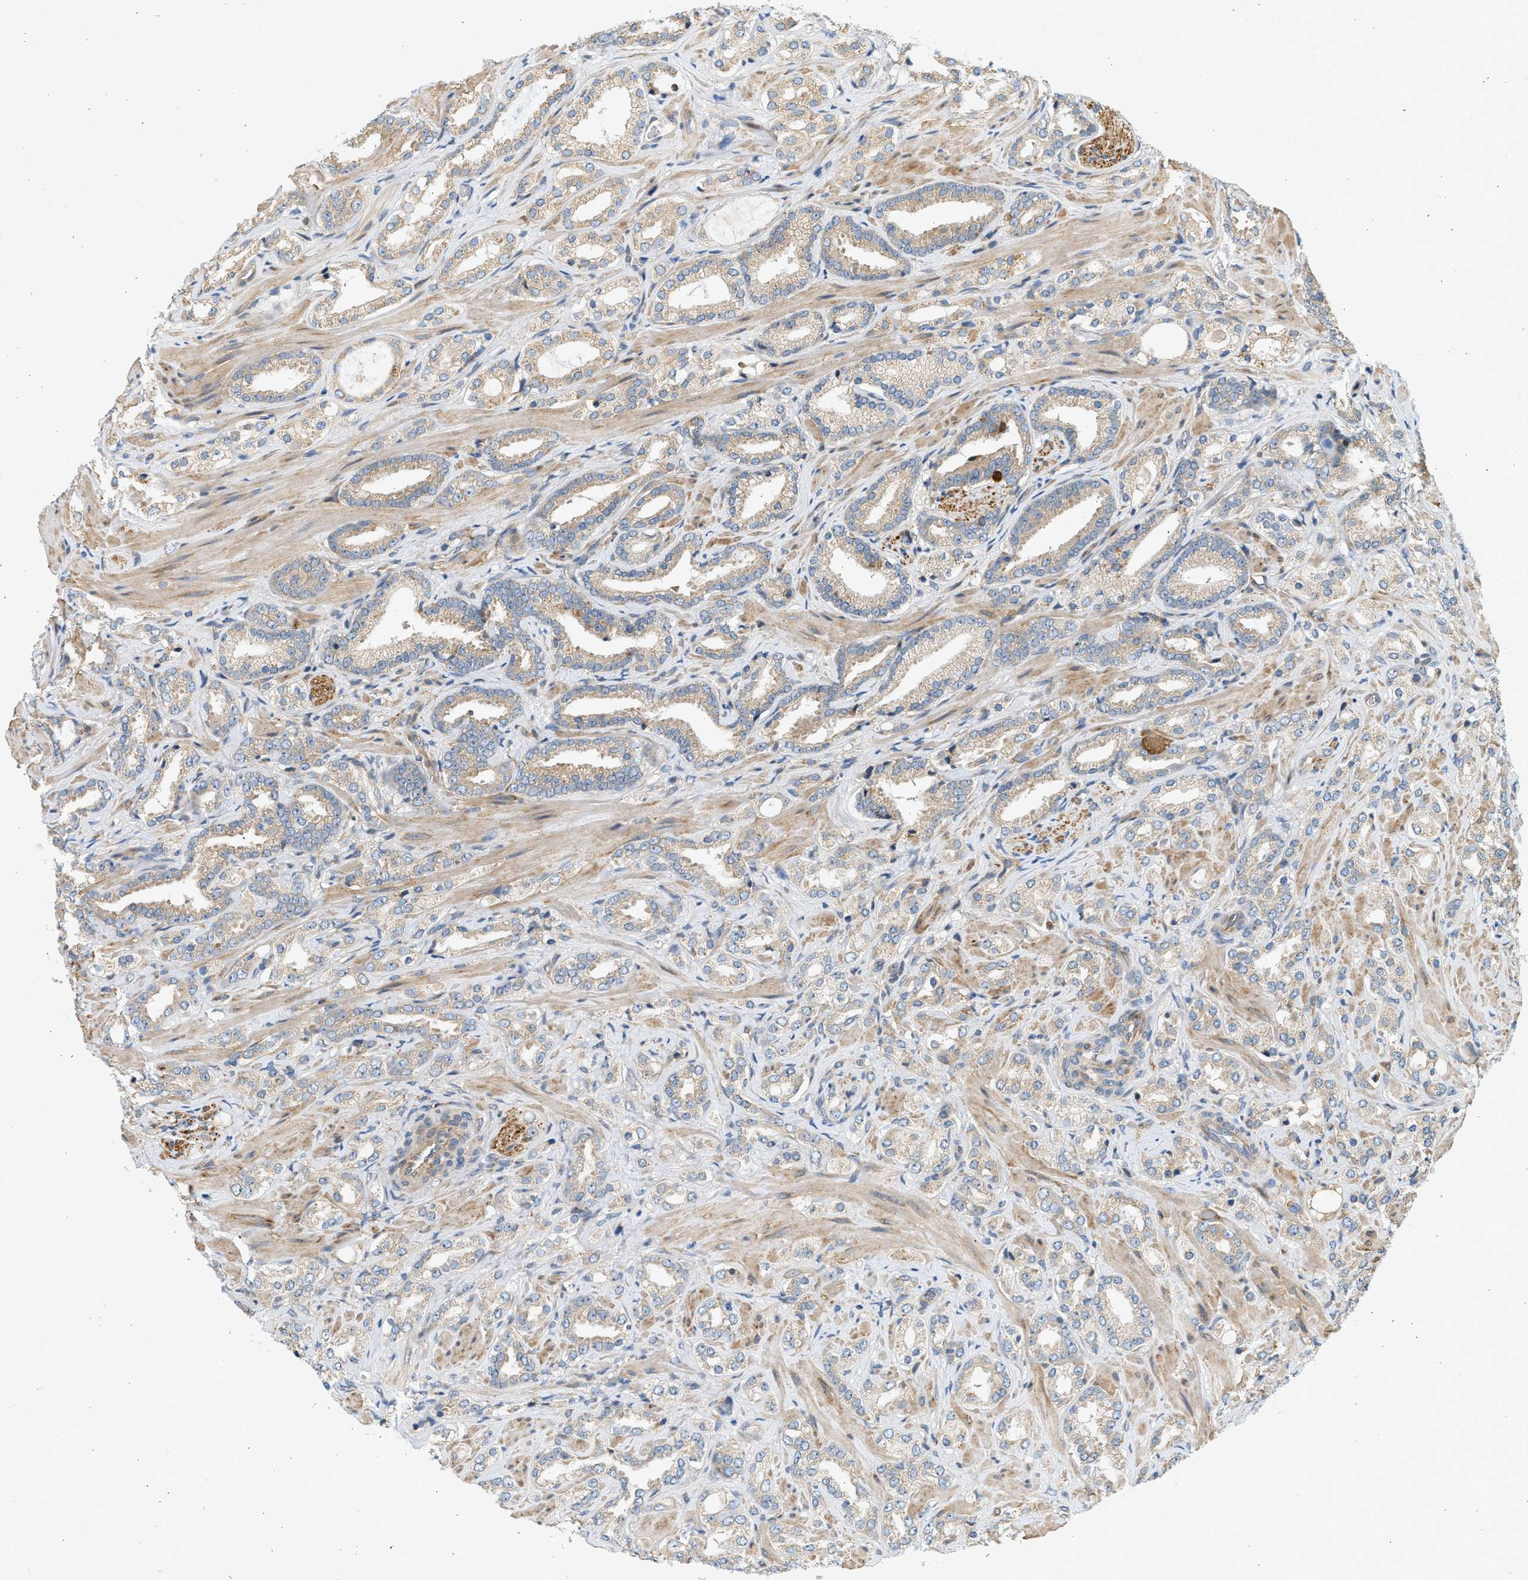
{"staining": {"intensity": "moderate", "quantity": "25%-75%", "location": "cytoplasmic/membranous"}, "tissue": "prostate cancer", "cell_type": "Tumor cells", "image_type": "cancer", "snomed": [{"axis": "morphology", "description": "Adenocarcinoma, High grade"}, {"axis": "topography", "description": "Prostate"}], "caption": "This micrograph displays high-grade adenocarcinoma (prostate) stained with immunohistochemistry to label a protein in brown. The cytoplasmic/membranous of tumor cells show moderate positivity for the protein. Nuclei are counter-stained blue.", "gene": "KDELR2", "patient": {"sex": "male", "age": 64}}